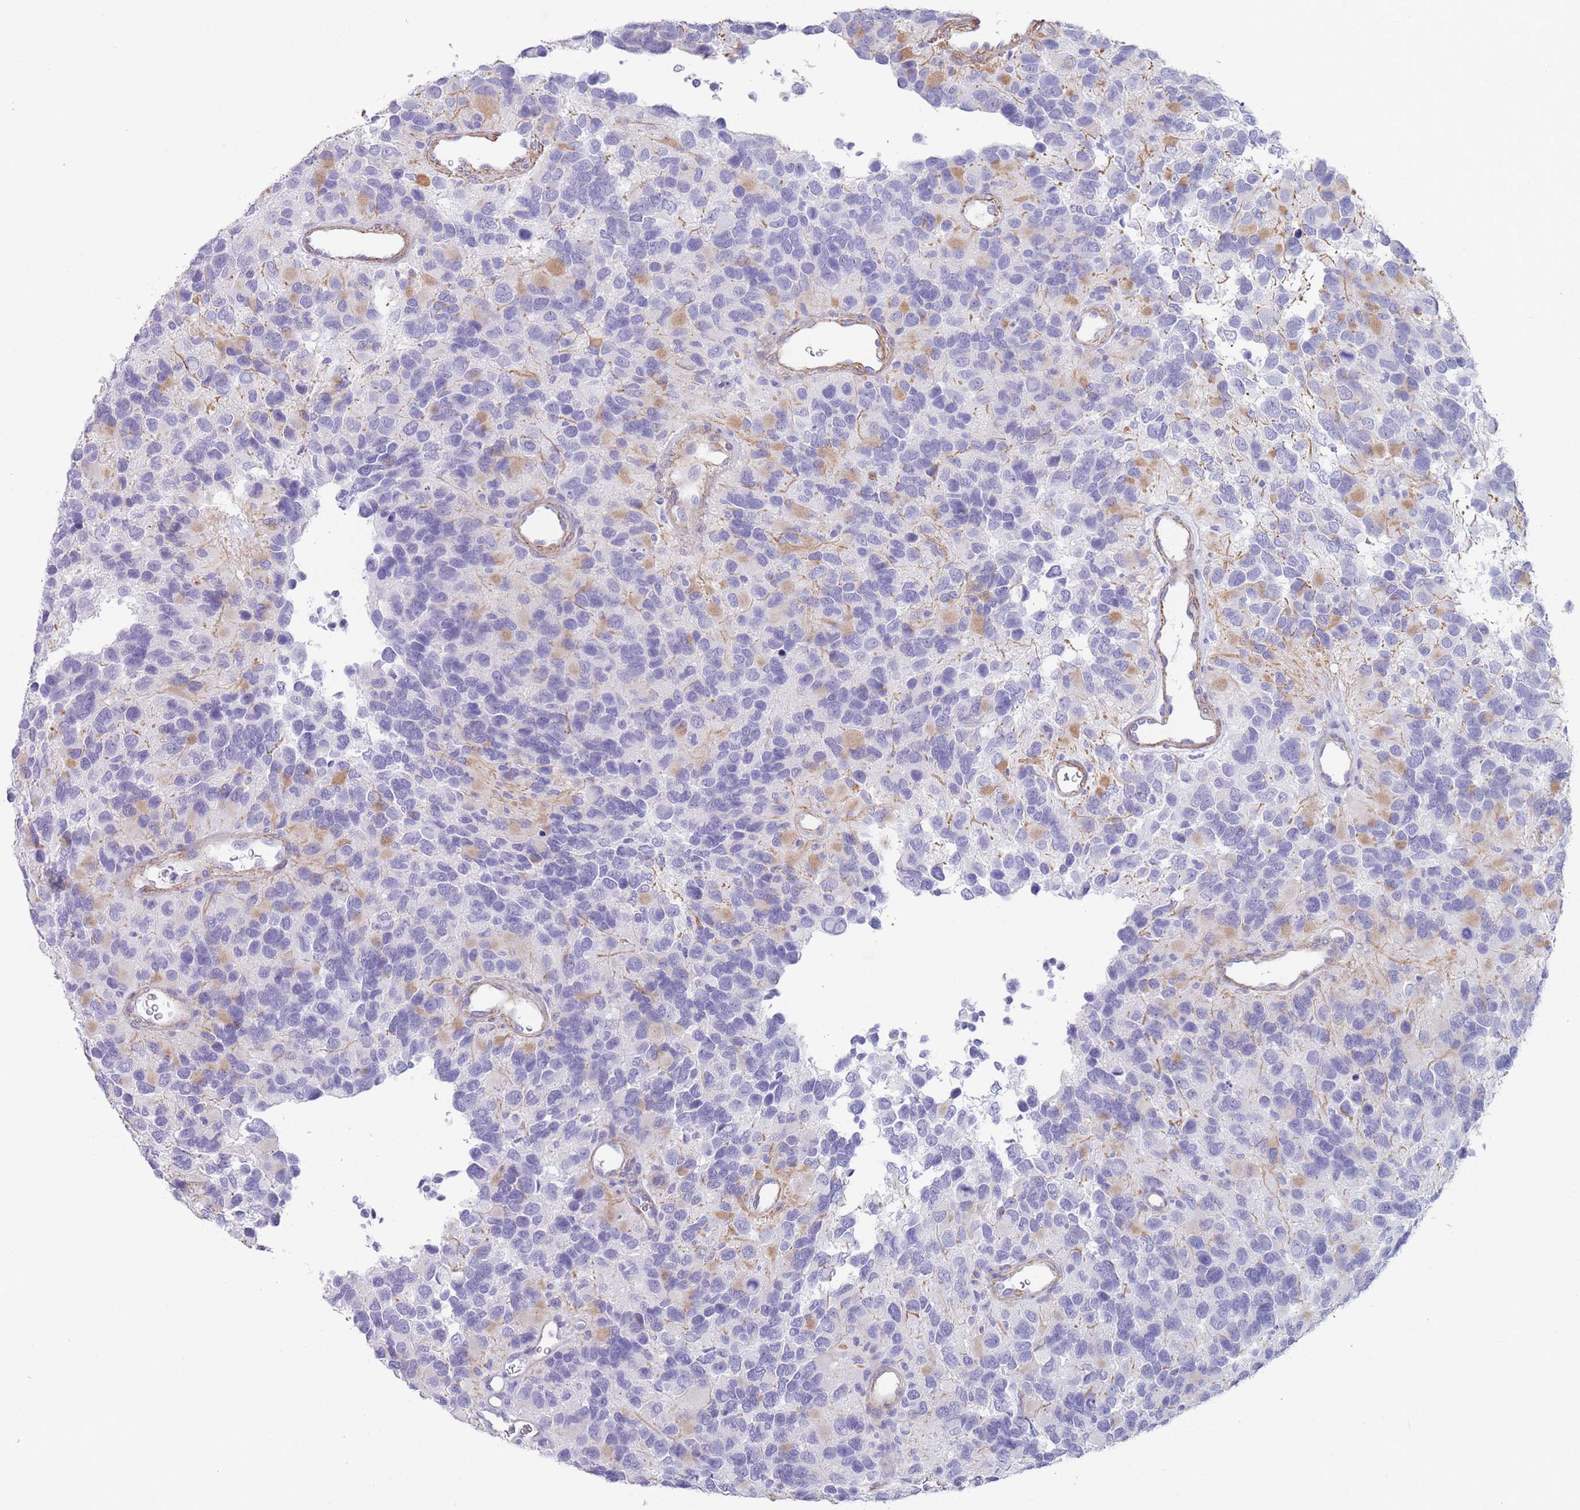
{"staining": {"intensity": "negative", "quantity": "none", "location": "none"}, "tissue": "glioma", "cell_type": "Tumor cells", "image_type": "cancer", "snomed": [{"axis": "morphology", "description": "Glioma, malignant, High grade"}, {"axis": "topography", "description": "Brain"}], "caption": "Immunohistochemistry (IHC) histopathology image of high-grade glioma (malignant) stained for a protein (brown), which displays no expression in tumor cells.", "gene": "FPGS", "patient": {"sex": "male", "age": 77}}